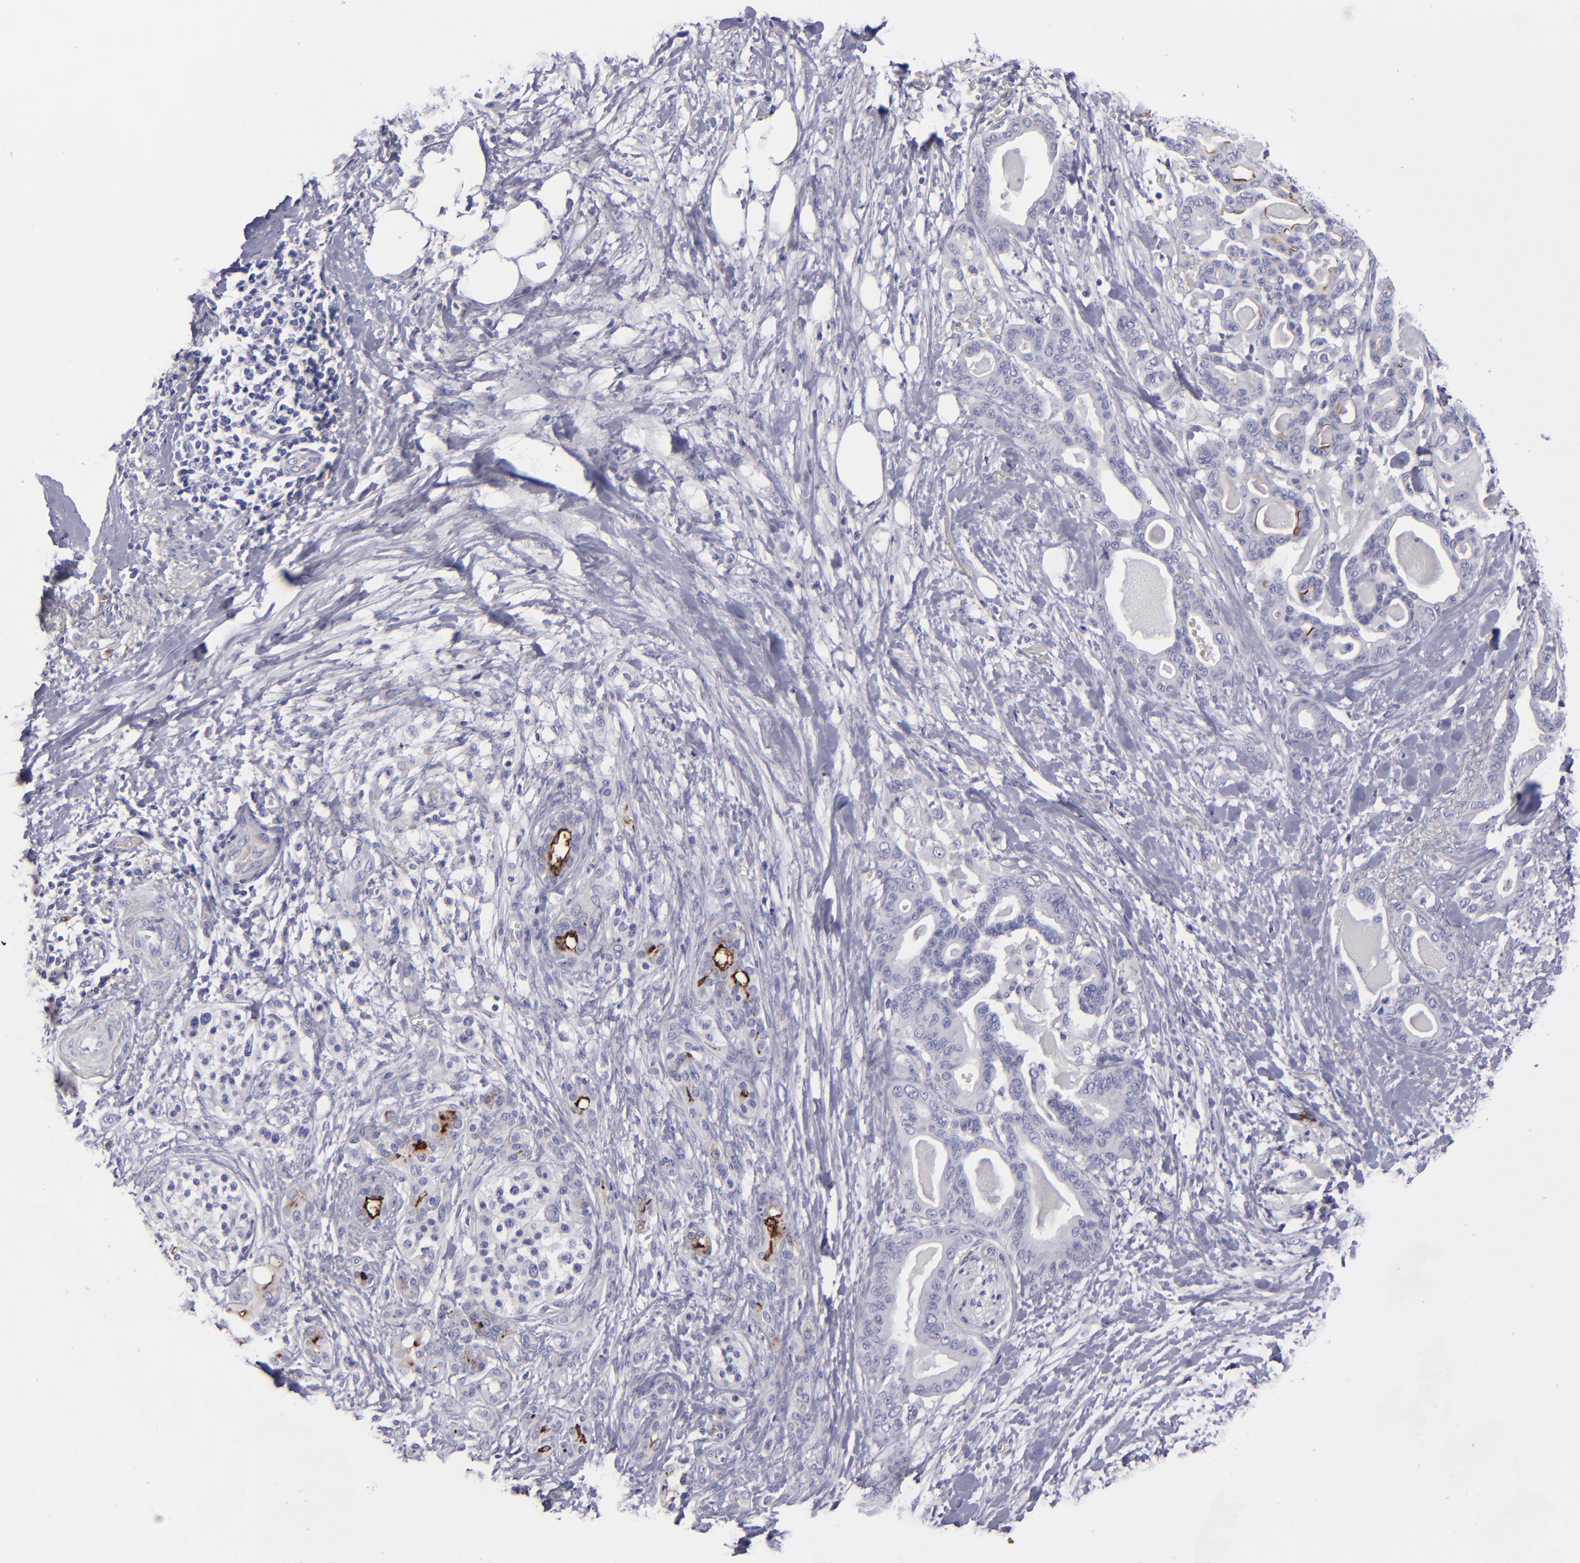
{"staining": {"intensity": "moderate", "quantity": "25%-75%", "location": "cytoplasmic/membranous"}, "tissue": "pancreatic cancer", "cell_type": "Tumor cells", "image_type": "cancer", "snomed": [{"axis": "morphology", "description": "Adenocarcinoma, NOS"}, {"axis": "topography", "description": "Pancreas"}], "caption": "About 25%-75% of tumor cells in pancreatic cancer (adenocarcinoma) reveal moderate cytoplasmic/membranous protein positivity as visualized by brown immunohistochemical staining.", "gene": "ANPEP", "patient": {"sex": "male", "age": 63}}